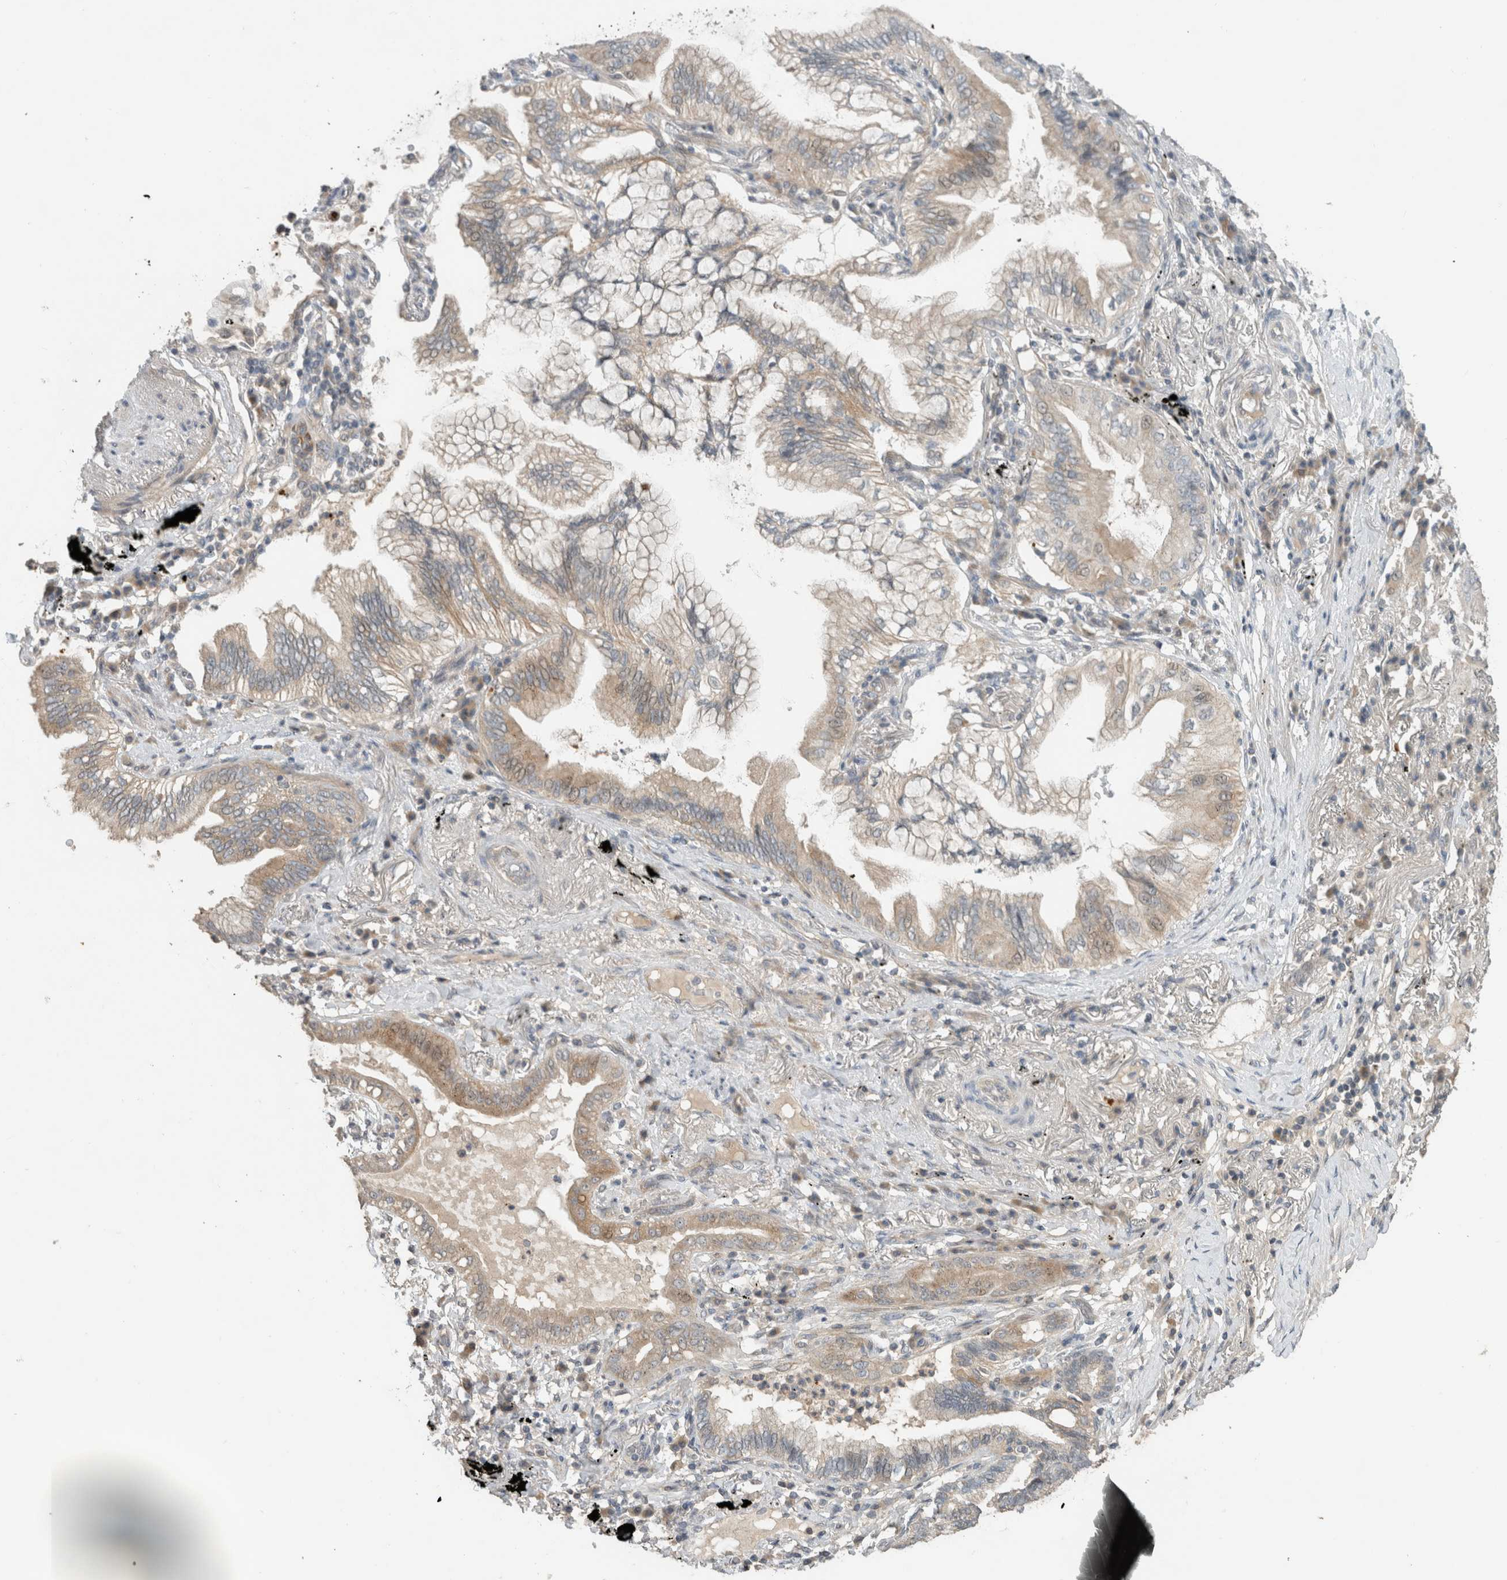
{"staining": {"intensity": "weak", "quantity": "25%-75%", "location": "cytoplasmic/membranous"}, "tissue": "lung cancer", "cell_type": "Tumor cells", "image_type": "cancer", "snomed": [{"axis": "morphology", "description": "Adenocarcinoma, NOS"}, {"axis": "topography", "description": "Lung"}], "caption": "Immunohistochemical staining of lung cancer exhibits weak cytoplasmic/membranous protein positivity in approximately 25%-75% of tumor cells.", "gene": "ERCC6L2", "patient": {"sex": "female", "age": 70}}